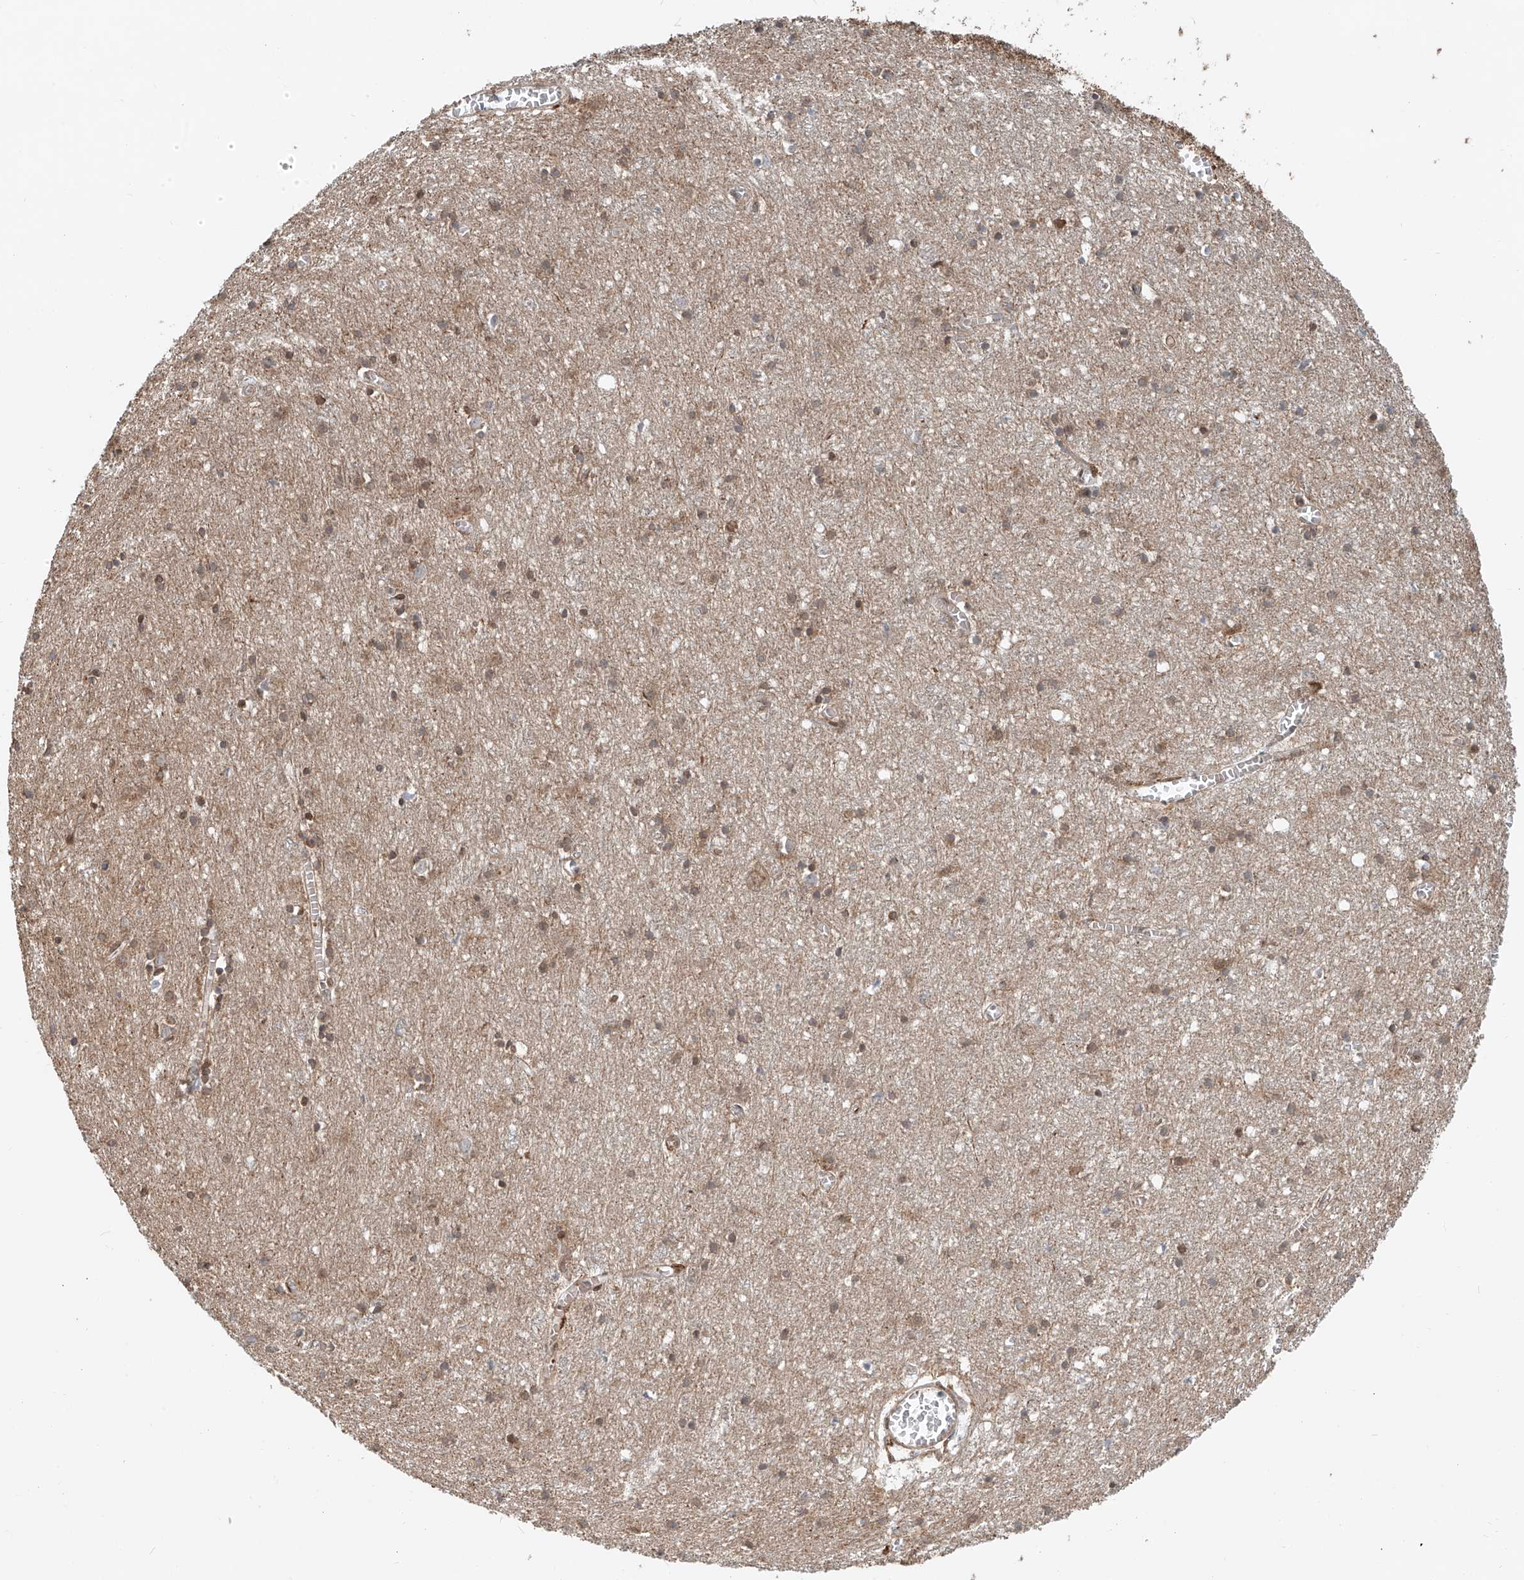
{"staining": {"intensity": "strong", "quantity": "25%-75%", "location": "cytoplasmic/membranous"}, "tissue": "cerebral cortex", "cell_type": "Endothelial cells", "image_type": "normal", "snomed": [{"axis": "morphology", "description": "Normal tissue, NOS"}, {"axis": "topography", "description": "Cerebral cortex"}], "caption": "Immunohistochemistry photomicrograph of benign cerebral cortex: human cerebral cortex stained using immunohistochemistry reveals high levels of strong protein expression localized specifically in the cytoplasmic/membranous of endothelial cells, appearing as a cytoplasmic/membranous brown color.", "gene": "SASH1", "patient": {"sex": "female", "age": 64}}